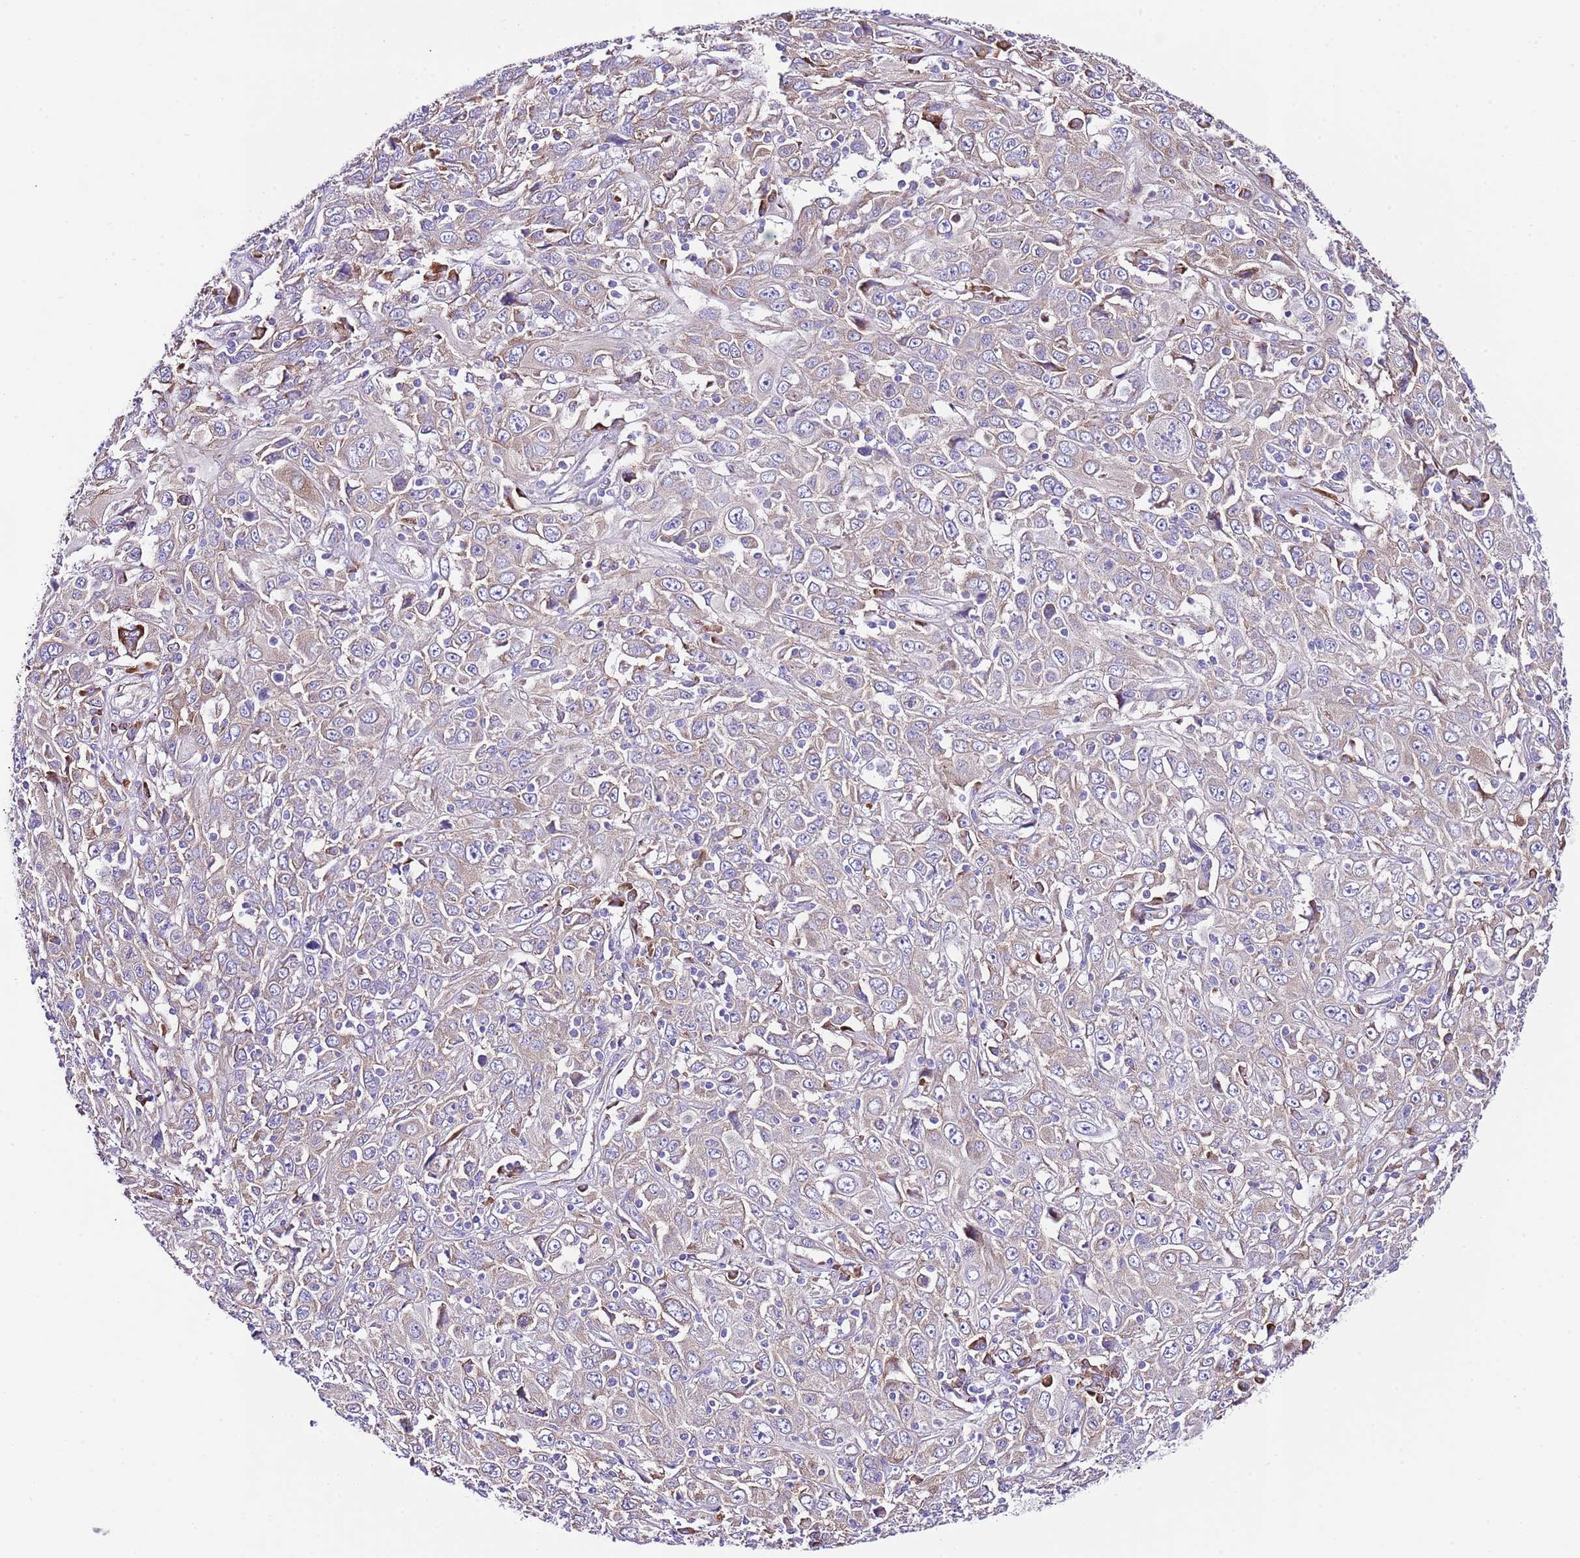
{"staining": {"intensity": "weak", "quantity": "<25%", "location": "cytoplasmic/membranous"}, "tissue": "cervical cancer", "cell_type": "Tumor cells", "image_type": "cancer", "snomed": [{"axis": "morphology", "description": "Squamous cell carcinoma, NOS"}, {"axis": "topography", "description": "Cervix"}], "caption": "Cervical cancer stained for a protein using immunohistochemistry shows no staining tumor cells.", "gene": "RPS10", "patient": {"sex": "female", "age": 46}}